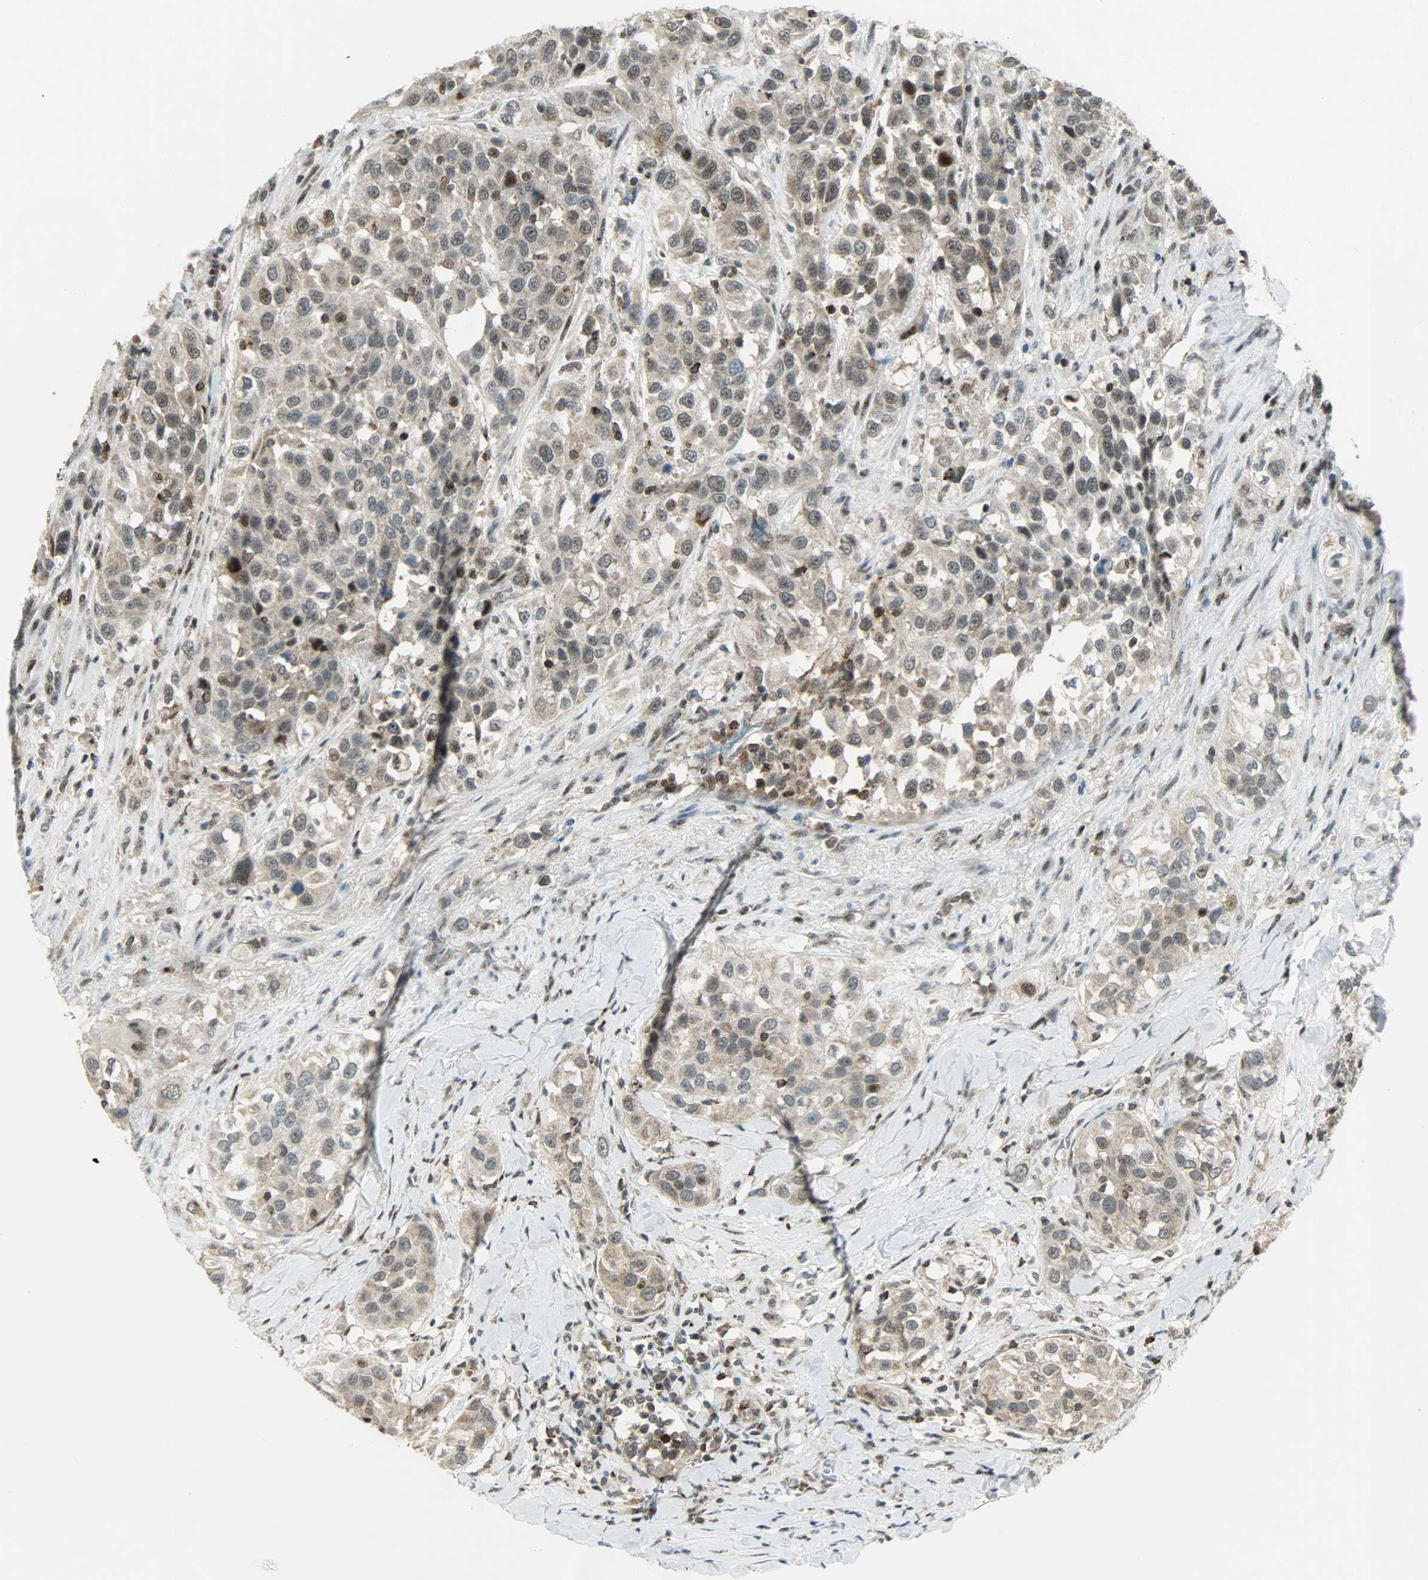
{"staining": {"intensity": "weak", "quantity": "25%-75%", "location": "cytoplasmic/membranous,nuclear"}, "tissue": "urothelial cancer", "cell_type": "Tumor cells", "image_type": "cancer", "snomed": [{"axis": "morphology", "description": "Urothelial carcinoma, High grade"}, {"axis": "topography", "description": "Urinary bladder"}], "caption": "A histopathology image of human urothelial cancer stained for a protein exhibits weak cytoplasmic/membranous and nuclear brown staining in tumor cells. Using DAB (3,3'-diaminobenzidine) (brown) and hematoxylin (blue) stains, captured at high magnification using brightfield microscopy.", "gene": "IL15", "patient": {"sex": "female", "age": 80}}